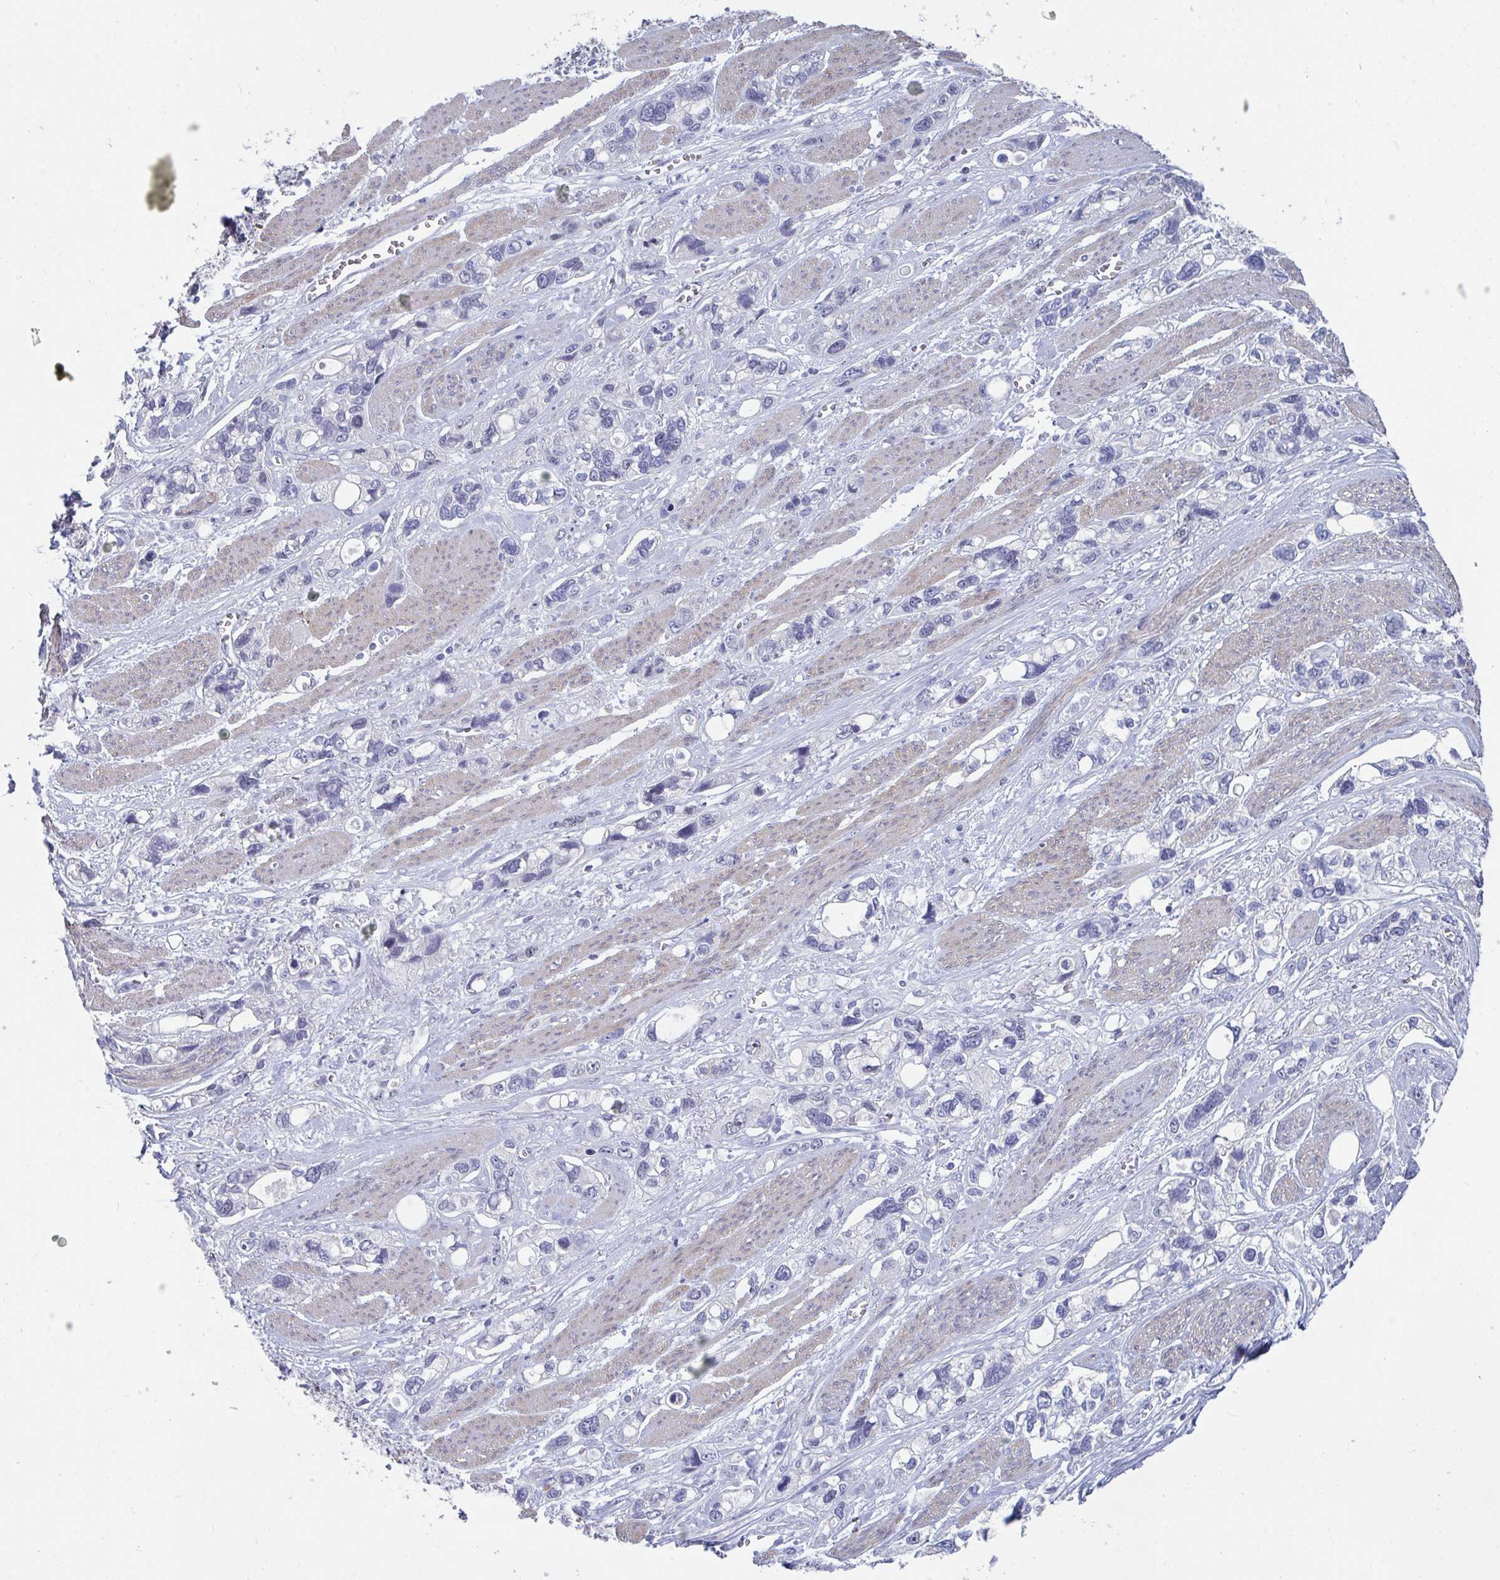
{"staining": {"intensity": "negative", "quantity": "none", "location": "none"}, "tissue": "stomach cancer", "cell_type": "Tumor cells", "image_type": "cancer", "snomed": [{"axis": "morphology", "description": "Adenocarcinoma, NOS"}, {"axis": "topography", "description": "Stomach, upper"}], "caption": "Tumor cells show no significant protein positivity in stomach adenocarcinoma.", "gene": "CENPT", "patient": {"sex": "female", "age": 81}}